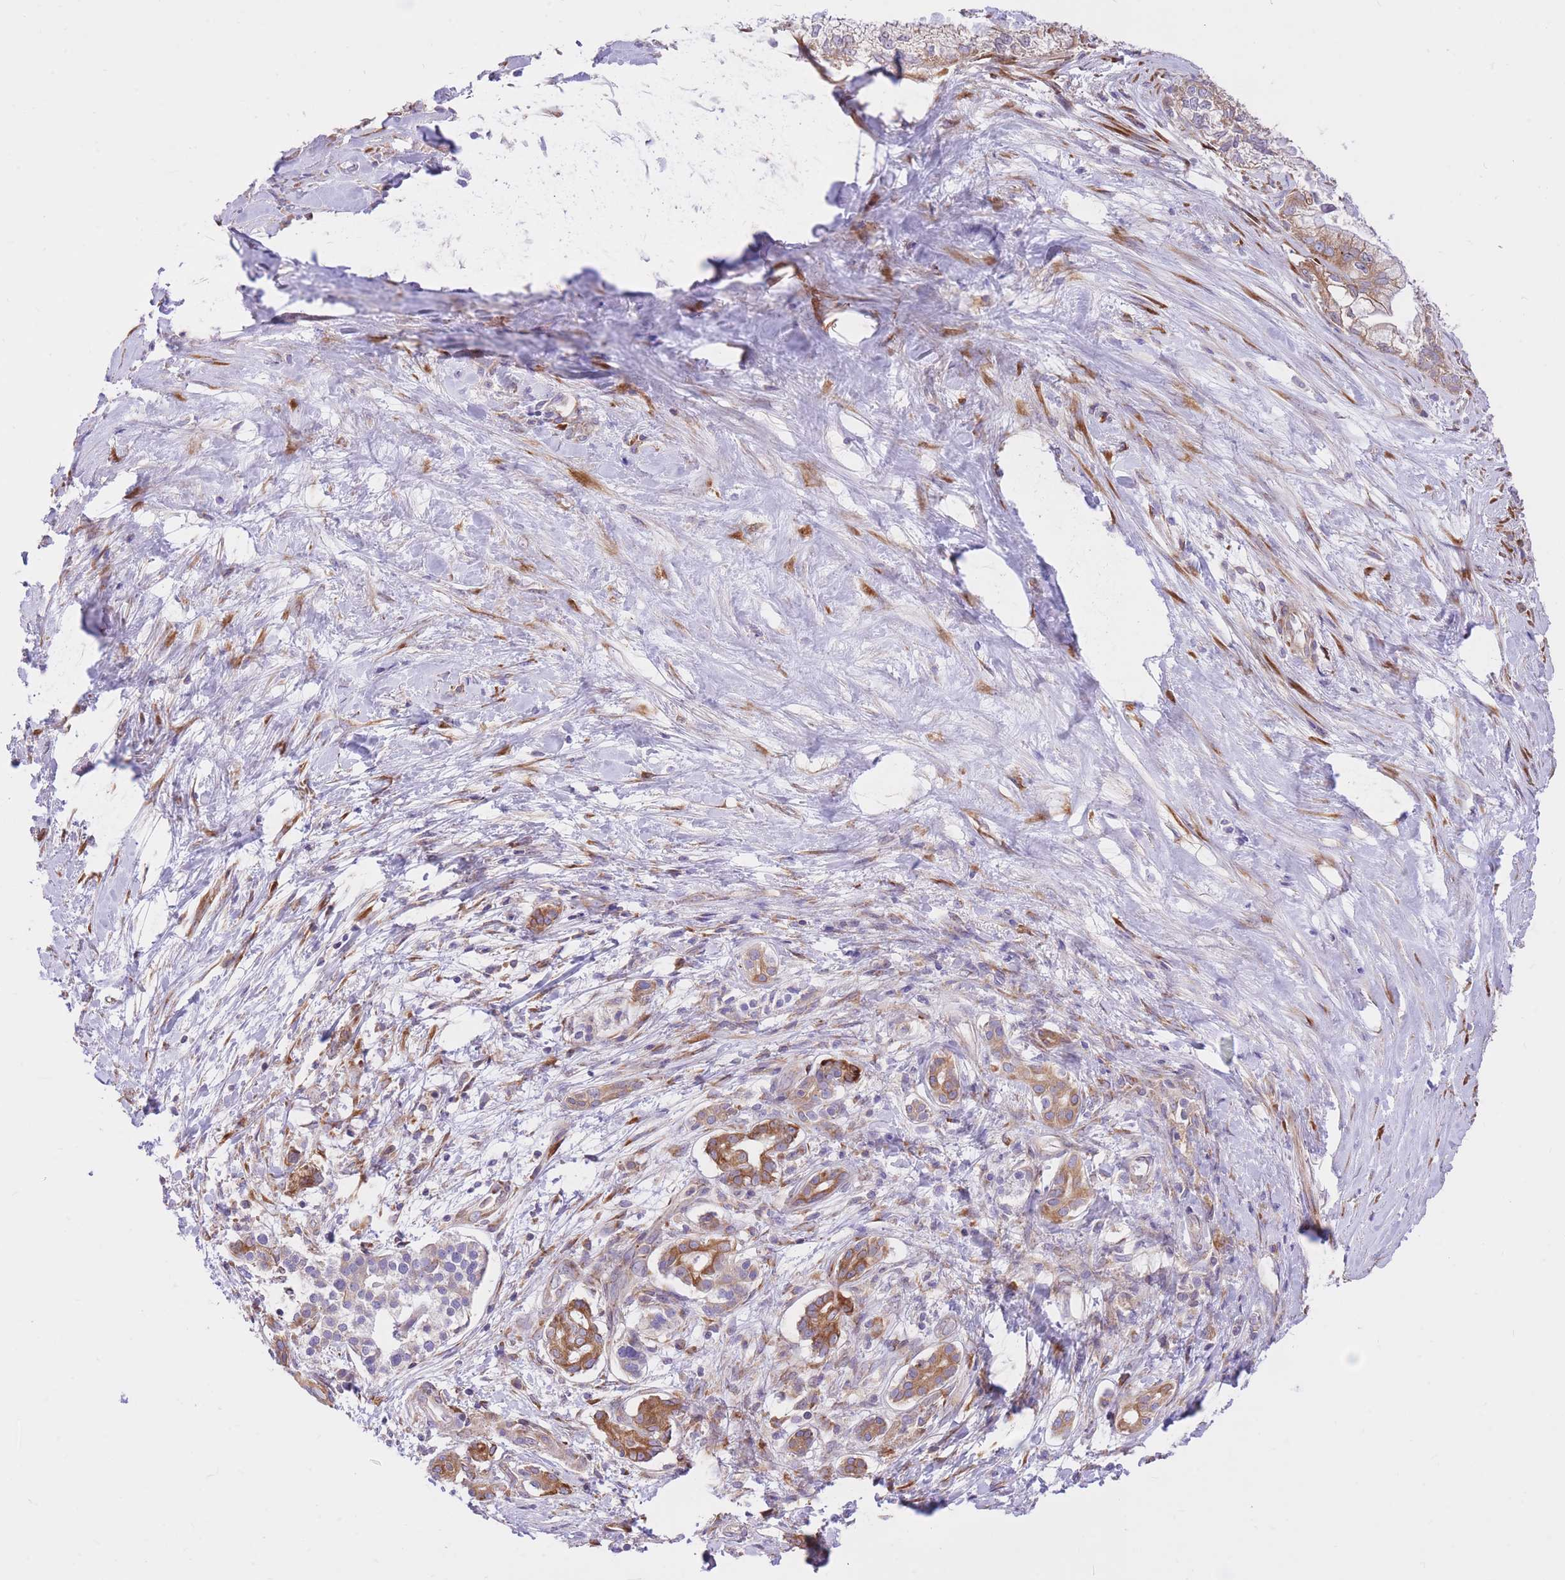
{"staining": {"intensity": "moderate", "quantity": ">75%", "location": "cytoplasmic/membranous"}, "tissue": "pancreatic cancer", "cell_type": "Tumor cells", "image_type": "cancer", "snomed": [{"axis": "morphology", "description": "Adenocarcinoma, NOS"}, {"axis": "topography", "description": "Pancreas"}], "caption": "Protein staining by immunohistochemistry shows moderate cytoplasmic/membranous positivity in about >75% of tumor cells in pancreatic adenocarcinoma. Using DAB (3,3'-diaminobenzidine) (brown) and hematoxylin (blue) stains, captured at high magnification using brightfield microscopy.", "gene": "GBP7", "patient": {"sex": "male", "age": 70}}